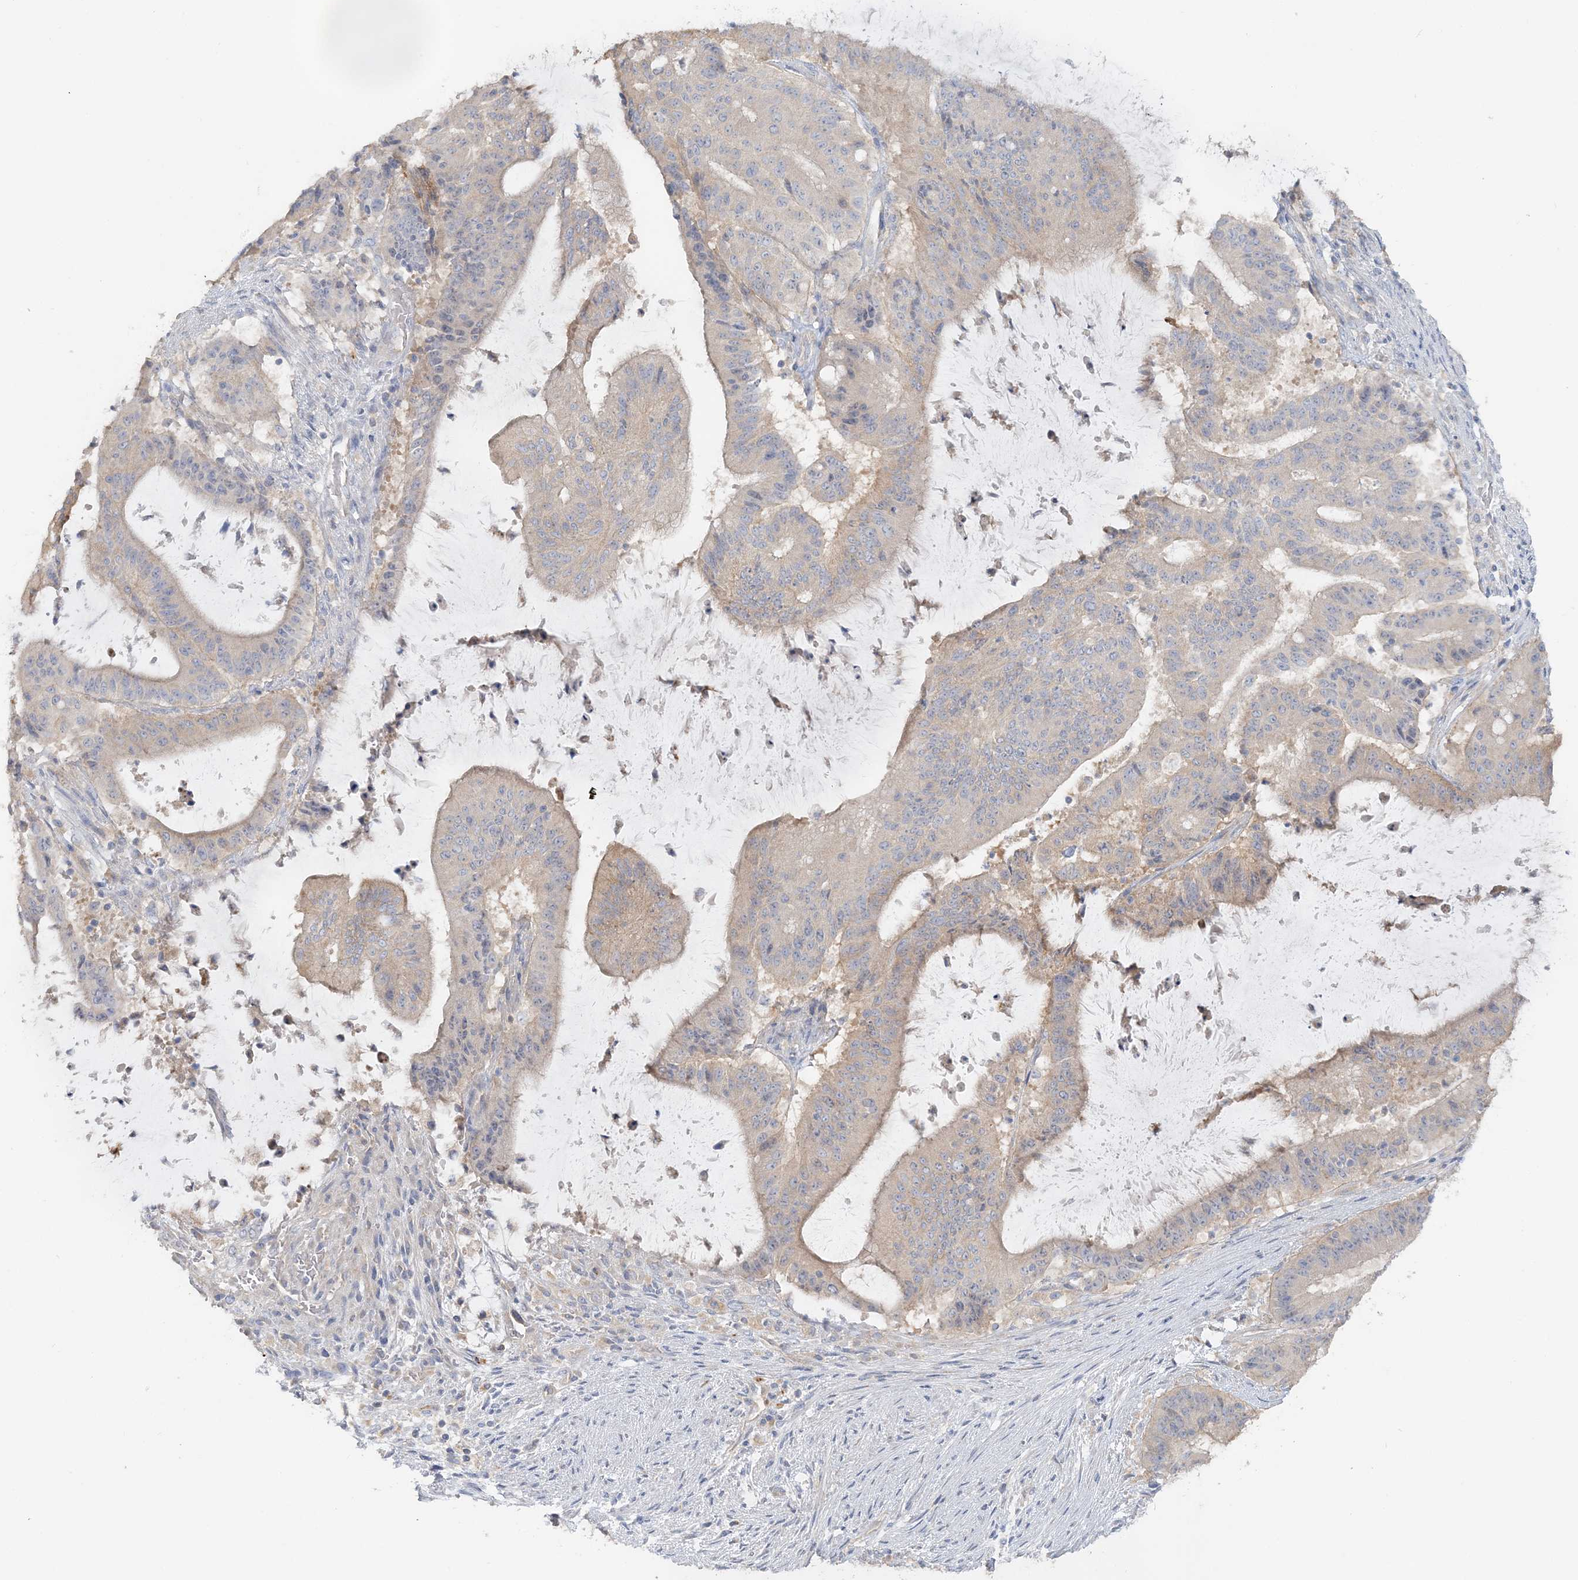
{"staining": {"intensity": "weak", "quantity": "<25%", "location": "cytoplasmic/membranous"}, "tissue": "liver cancer", "cell_type": "Tumor cells", "image_type": "cancer", "snomed": [{"axis": "morphology", "description": "Normal tissue, NOS"}, {"axis": "morphology", "description": "Cholangiocarcinoma"}, {"axis": "topography", "description": "Liver"}, {"axis": "topography", "description": "Peripheral nerve tissue"}], "caption": "A high-resolution micrograph shows IHC staining of liver cancer (cholangiocarcinoma), which demonstrates no significant positivity in tumor cells.", "gene": "TBC1D5", "patient": {"sex": "female", "age": 73}}